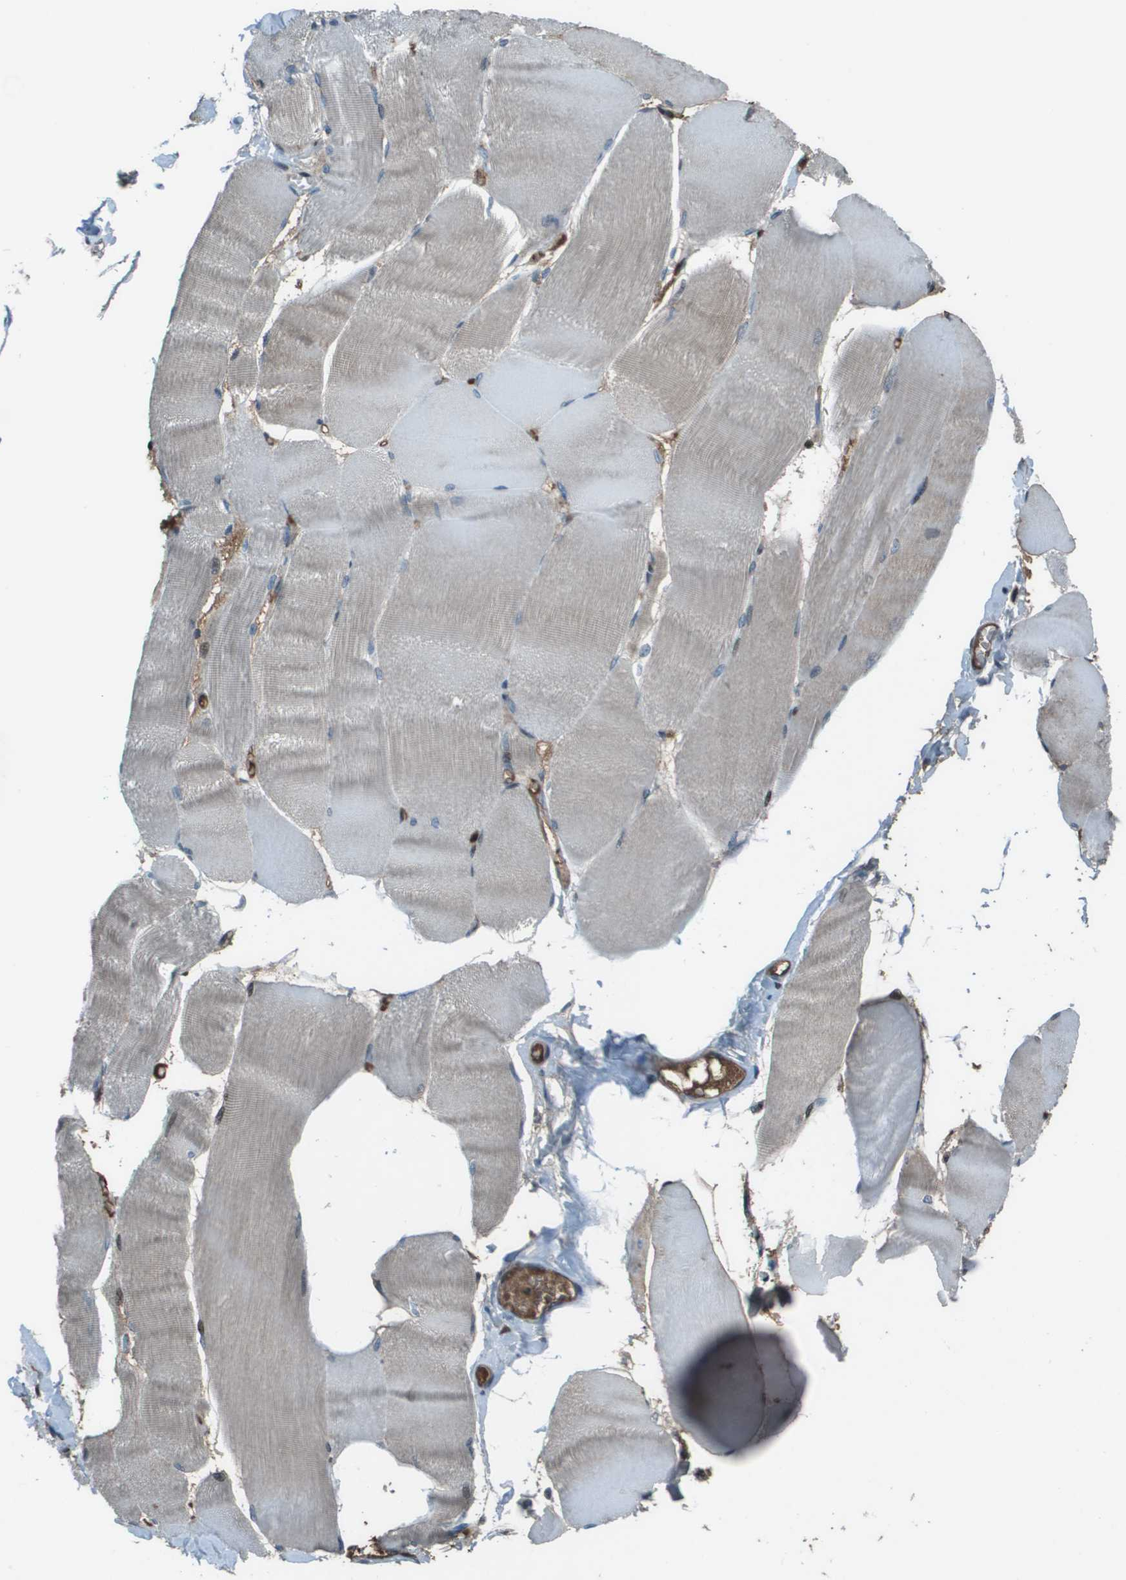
{"staining": {"intensity": "negative", "quantity": "none", "location": "none"}, "tissue": "skeletal muscle", "cell_type": "Myocytes", "image_type": "normal", "snomed": [{"axis": "morphology", "description": "Normal tissue, NOS"}, {"axis": "morphology", "description": "Squamous cell carcinoma, NOS"}, {"axis": "topography", "description": "Skeletal muscle"}], "caption": "Immunohistochemistry image of normal human skeletal muscle stained for a protein (brown), which demonstrates no staining in myocytes.", "gene": "CXCL12", "patient": {"sex": "male", "age": 51}}